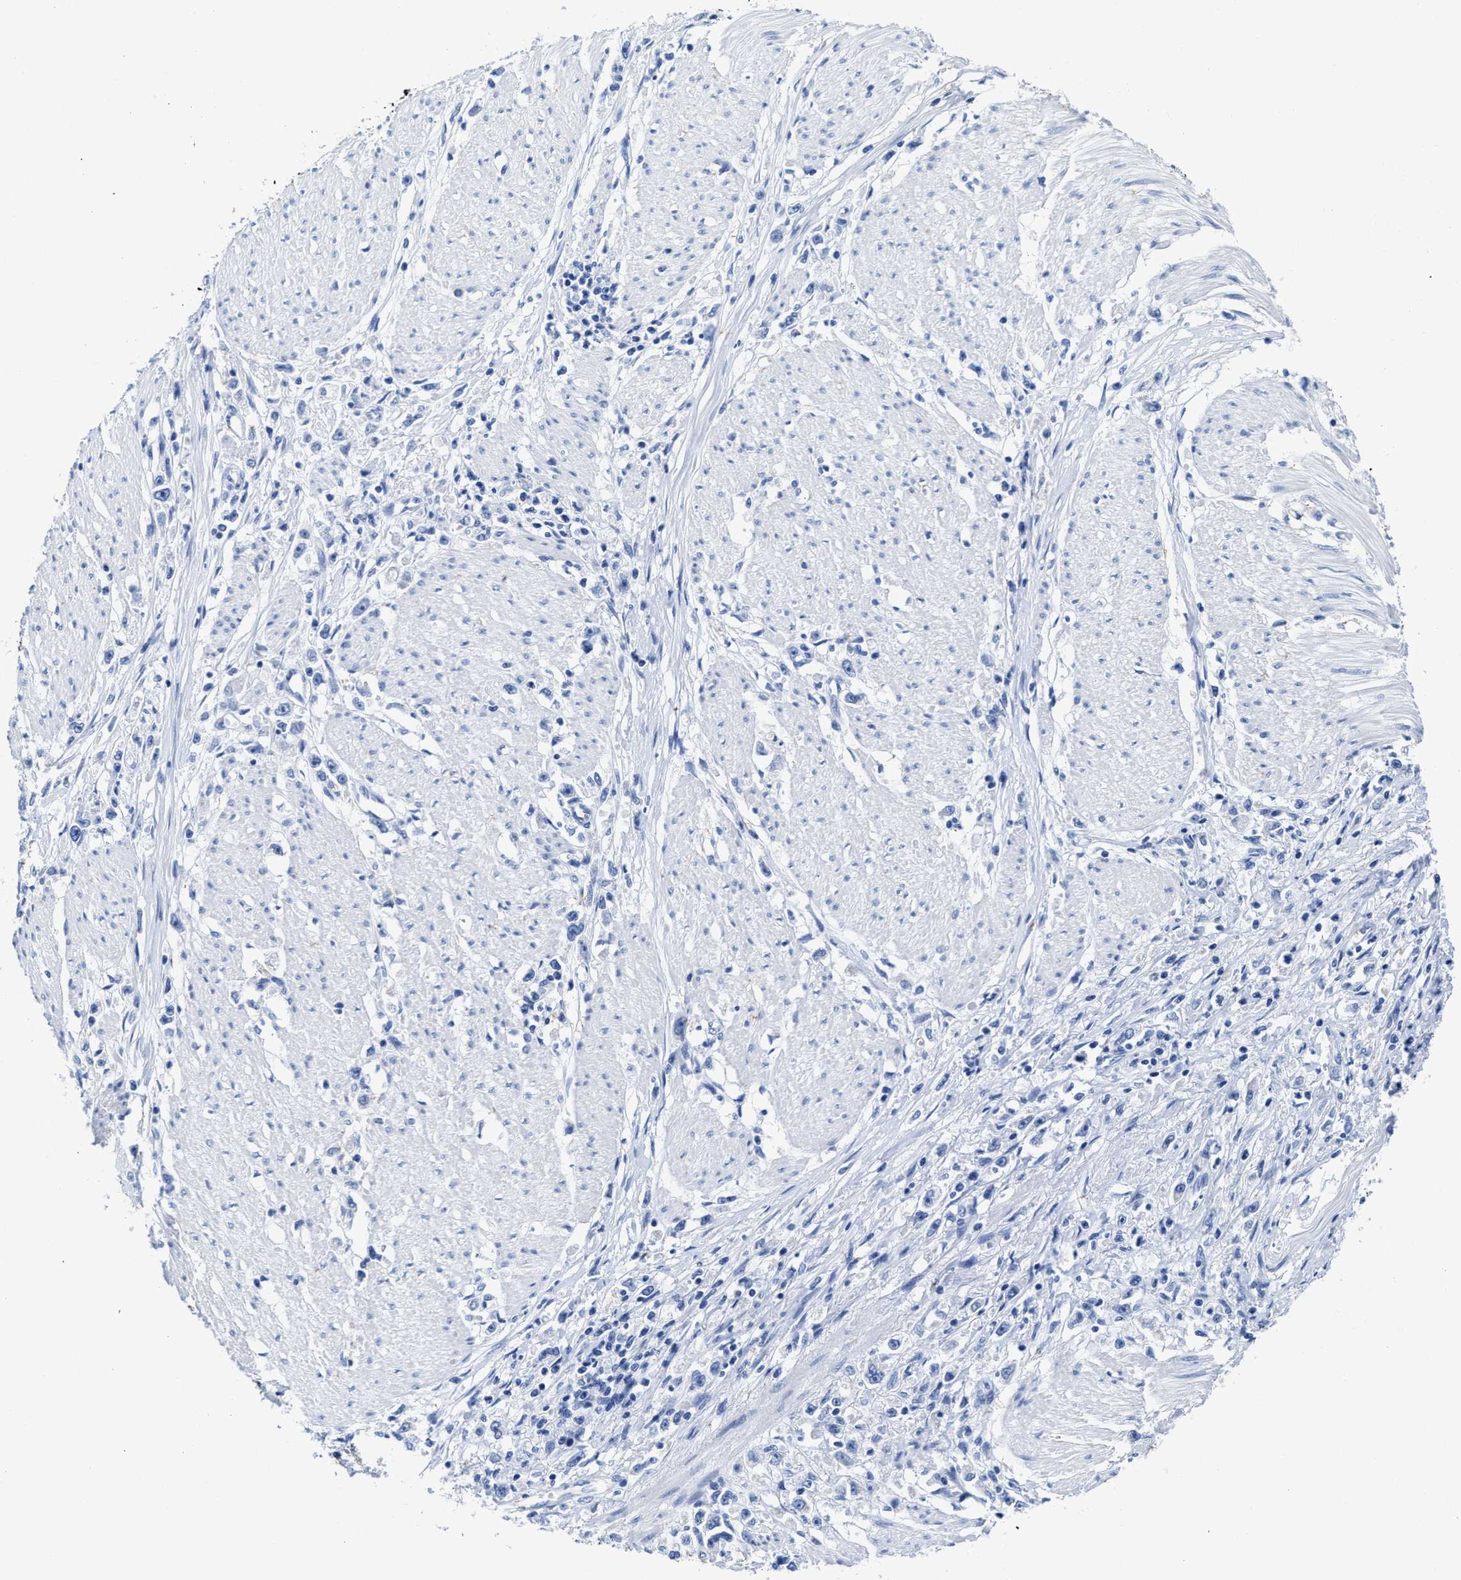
{"staining": {"intensity": "negative", "quantity": "none", "location": "none"}, "tissue": "stomach cancer", "cell_type": "Tumor cells", "image_type": "cancer", "snomed": [{"axis": "morphology", "description": "Adenocarcinoma, NOS"}, {"axis": "topography", "description": "Stomach"}], "caption": "A high-resolution photomicrograph shows immunohistochemistry staining of stomach adenocarcinoma, which reveals no significant staining in tumor cells.", "gene": "HOOK1", "patient": {"sex": "female", "age": 59}}